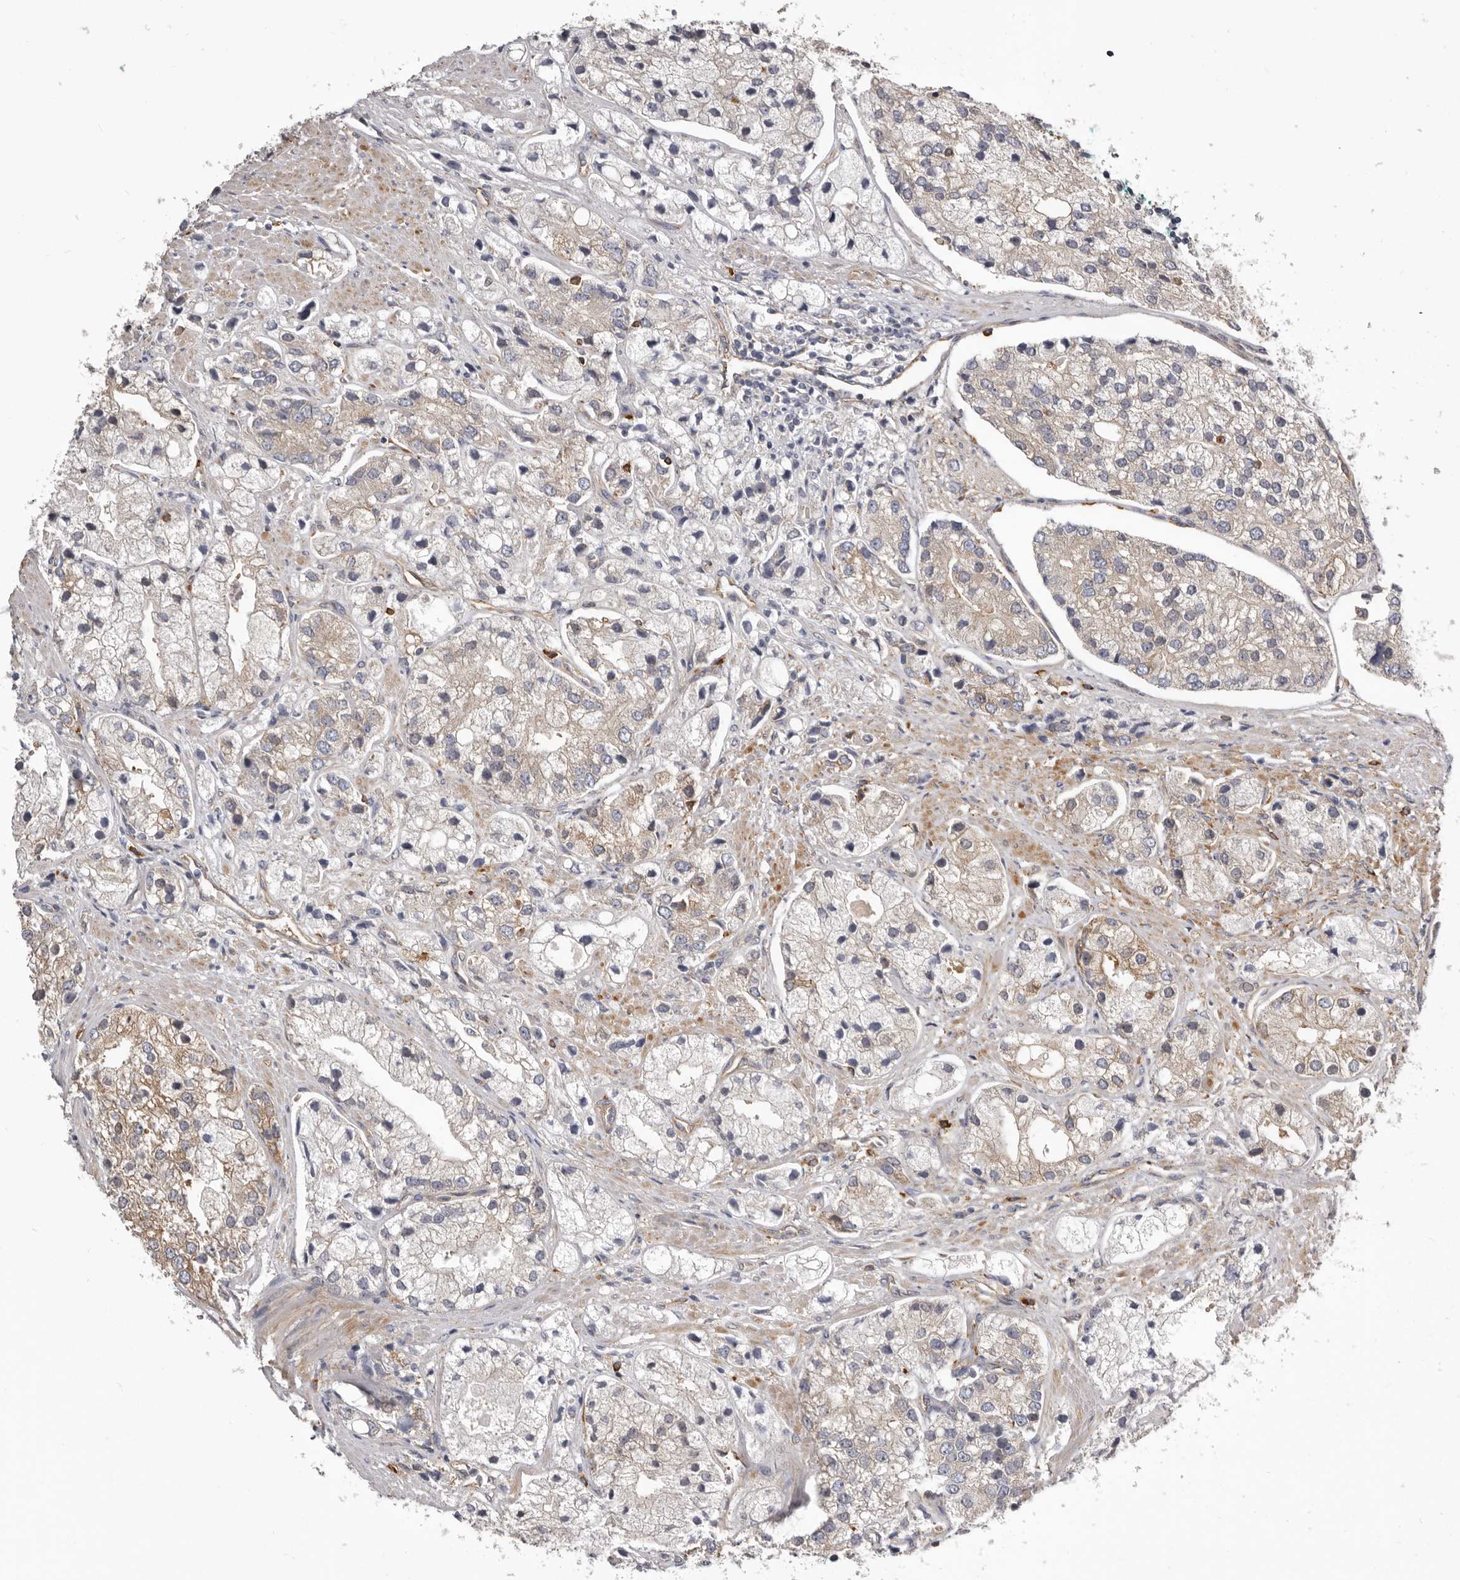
{"staining": {"intensity": "weak", "quantity": "<25%", "location": "cytoplasmic/membranous"}, "tissue": "prostate cancer", "cell_type": "Tumor cells", "image_type": "cancer", "snomed": [{"axis": "morphology", "description": "Adenocarcinoma, High grade"}, {"axis": "topography", "description": "Prostate"}], "caption": "The histopathology image demonstrates no staining of tumor cells in high-grade adenocarcinoma (prostate). Nuclei are stained in blue.", "gene": "ENAH", "patient": {"sex": "male", "age": 50}}